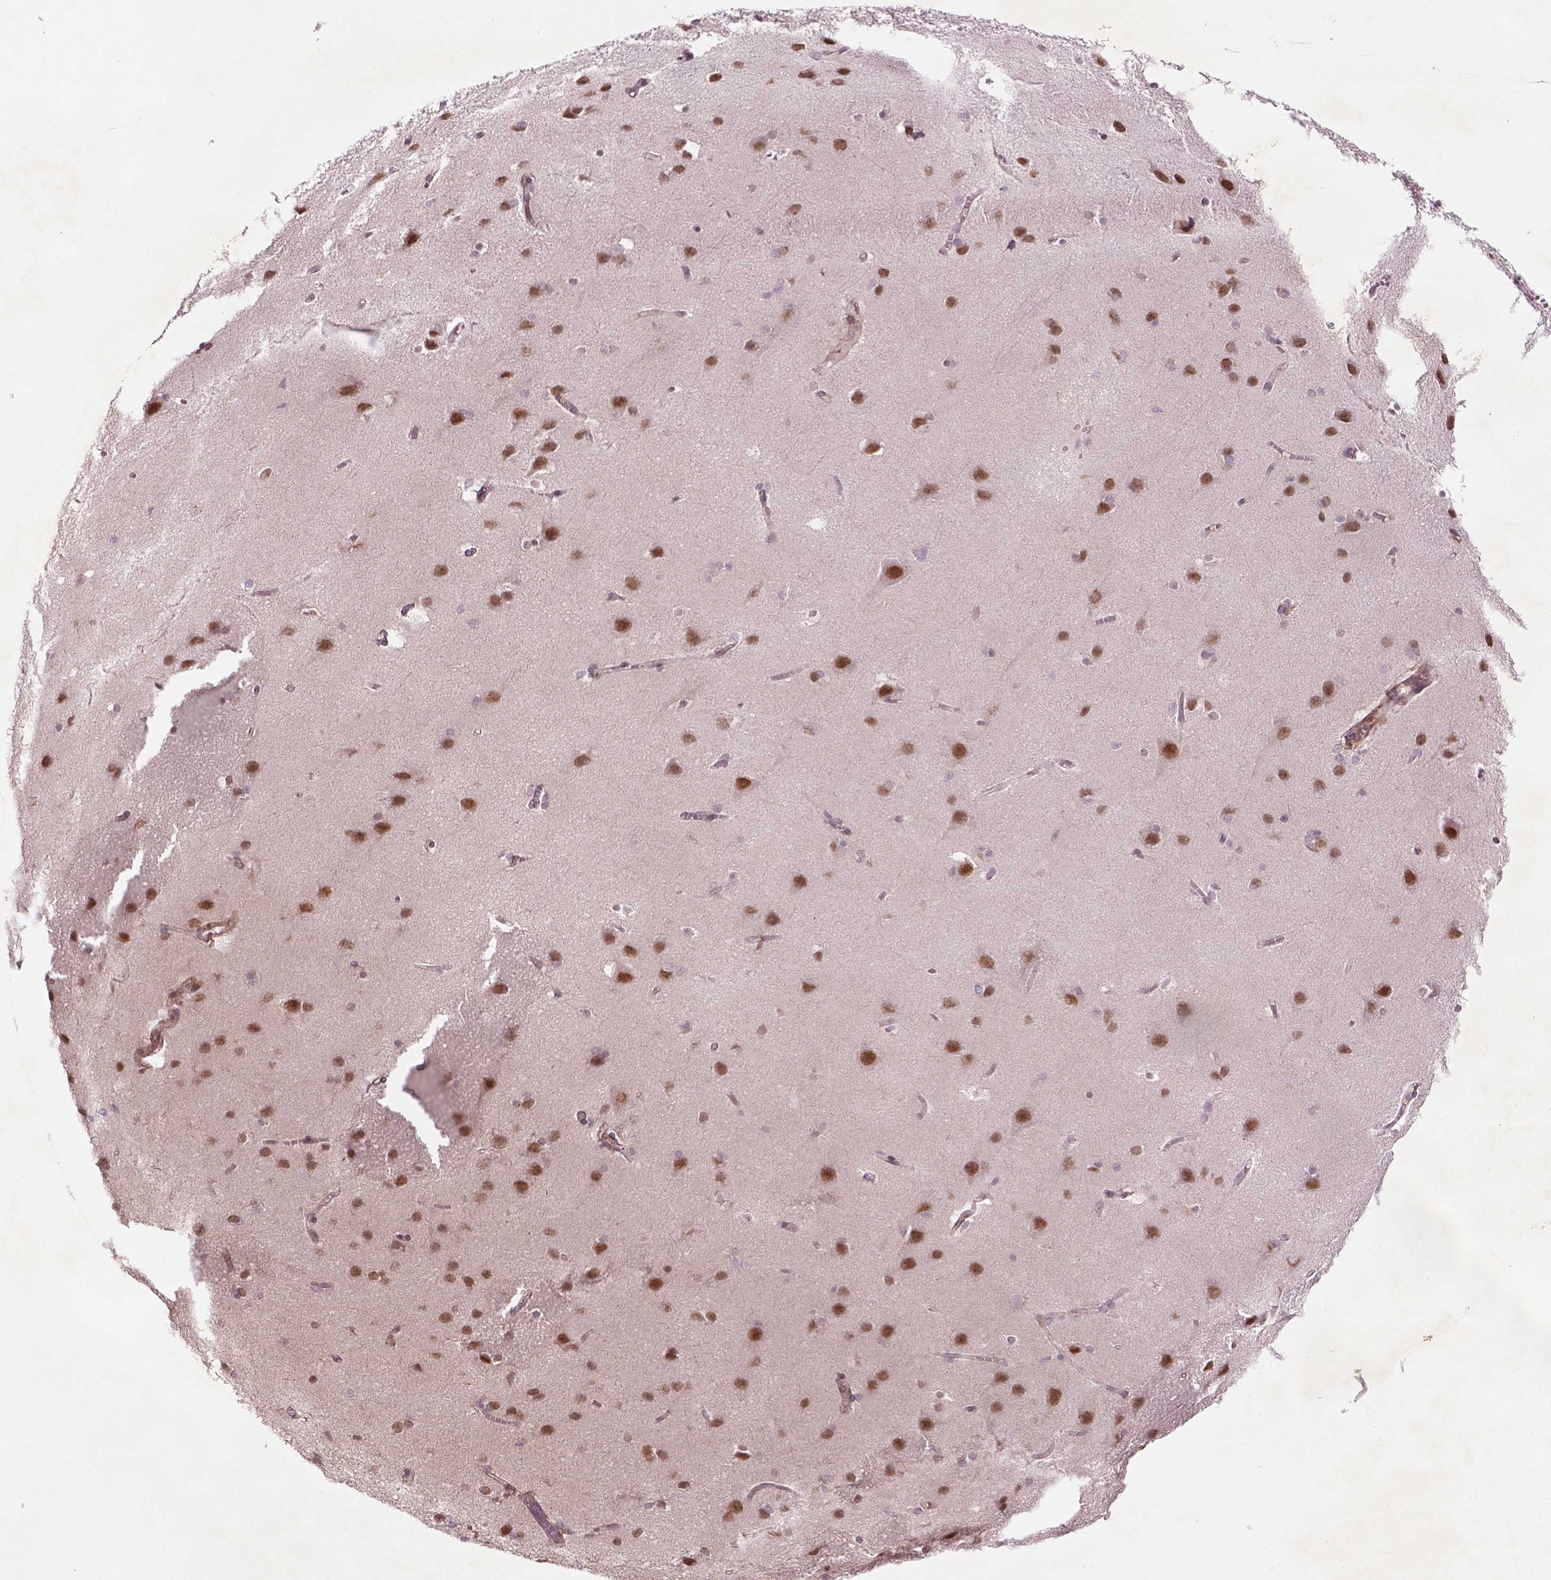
{"staining": {"intensity": "weak", "quantity": "<25%", "location": "cytoplasmic/membranous"}, "tissue": "cerebral cortex", "cell_type": "Endothelial cells", "image_type": "normal", "snomed": [{"axis": "morphology", "description": "Normal tissue, NOS"}, {"axis": "topography", "description": "Cerebral cortex"}], "caption": "Immunohistochemical staining of unremarkable cerebral cortex exhibits no significant positivity in endothelial cells. (DAB (3,3'-diaminobenzidine) IHC visualized using brightfield microscopy, high magnification).", "gene": "TCHP", "patient": {"sex": "male", "age": 37}}